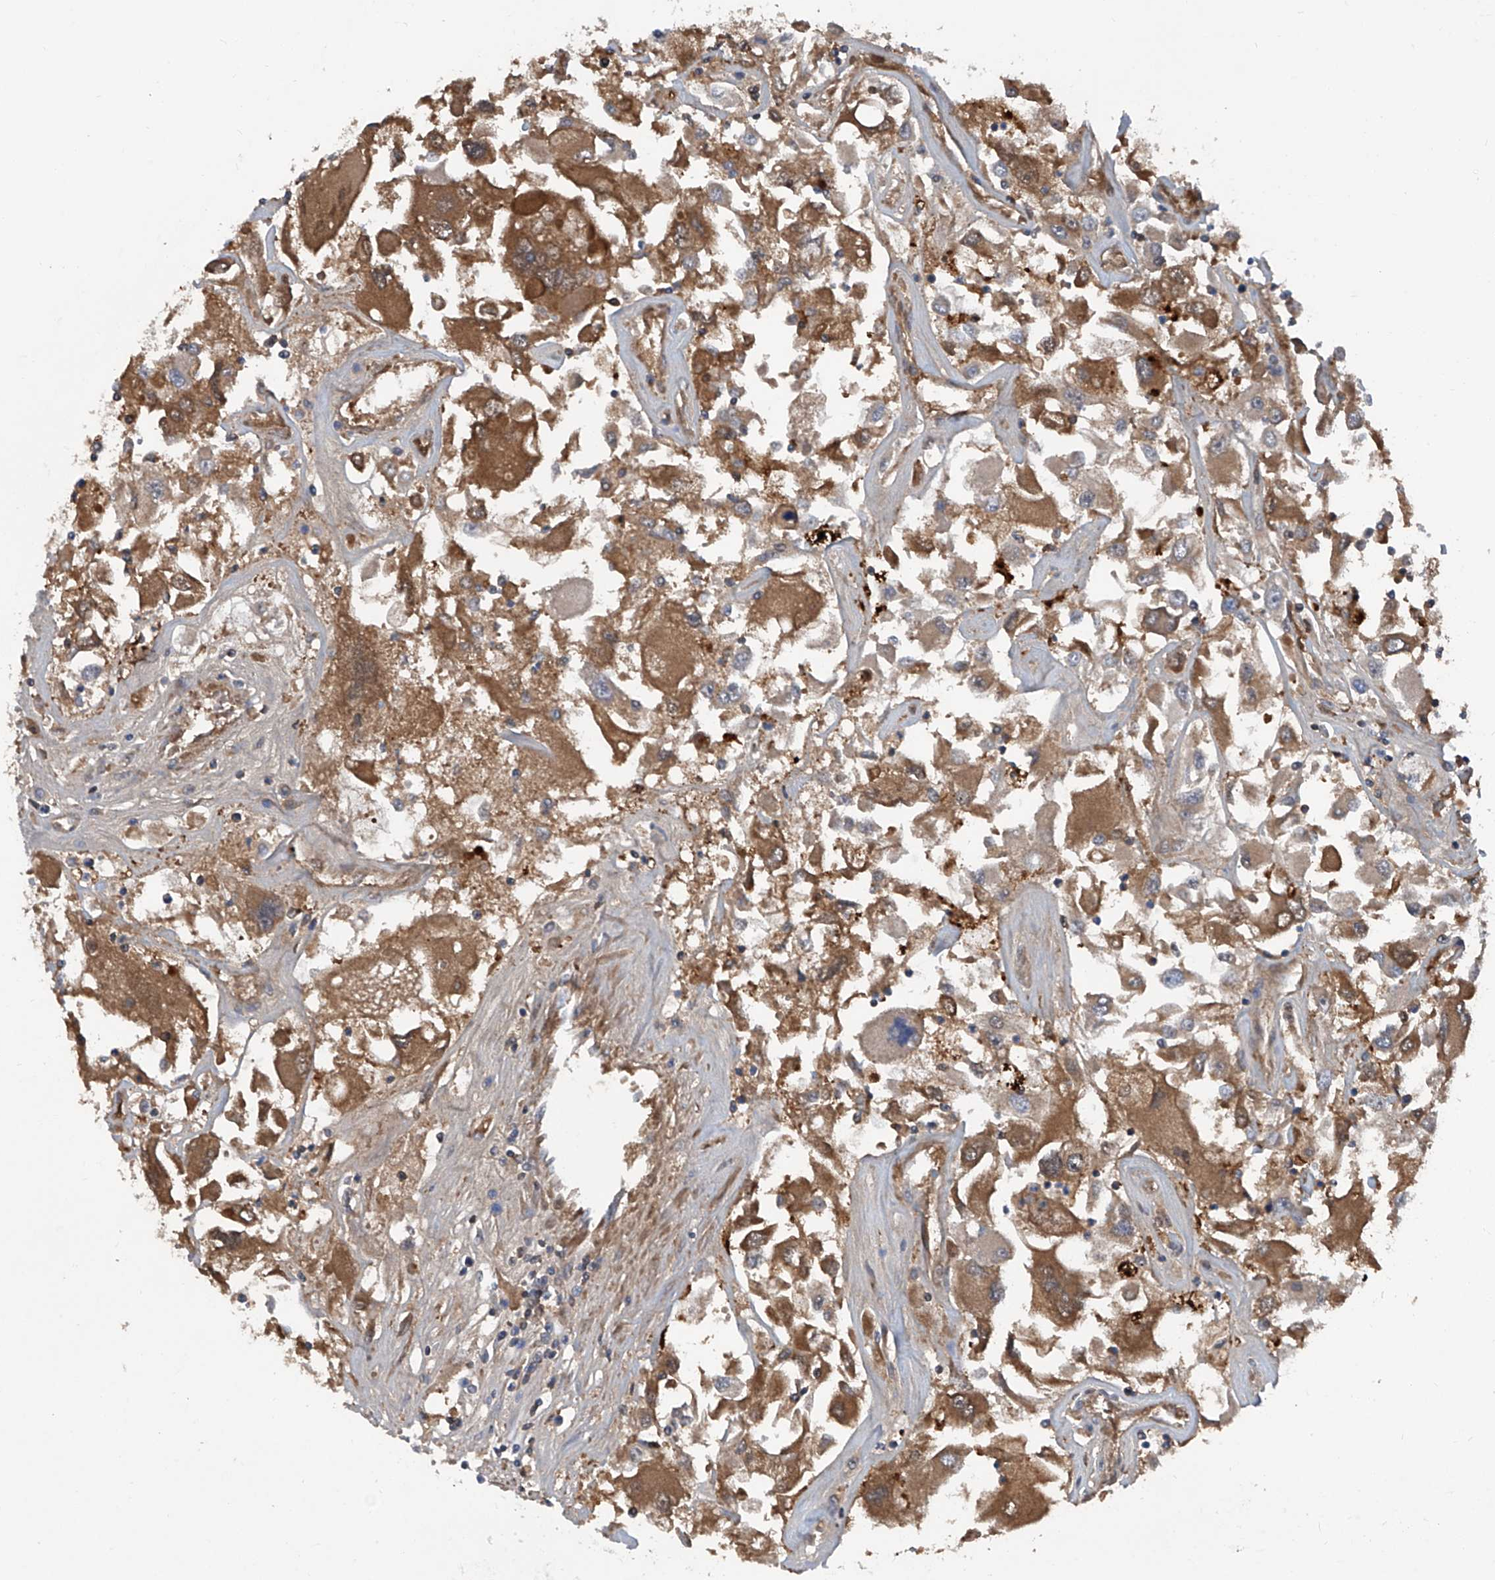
{"staining": {"intensity": "moderate", "quantity": ">75%", "location": "cytoplasmic/membranous"}, "tissue": "renal cancer", "cell_type": "Tumor cells", "image_type": "cancer", "snomed": [{"axis": "morphology", "description": "Adenocarcinoma, NOS"}, {"axis": "topography", "description": "Kidney"}], "caption": "Renal cancer stained with a protein marker demonstrates moderate staining in tumor cells.", "gene": "ASCC3", "patient": {"sex": "female", "age": 52}}